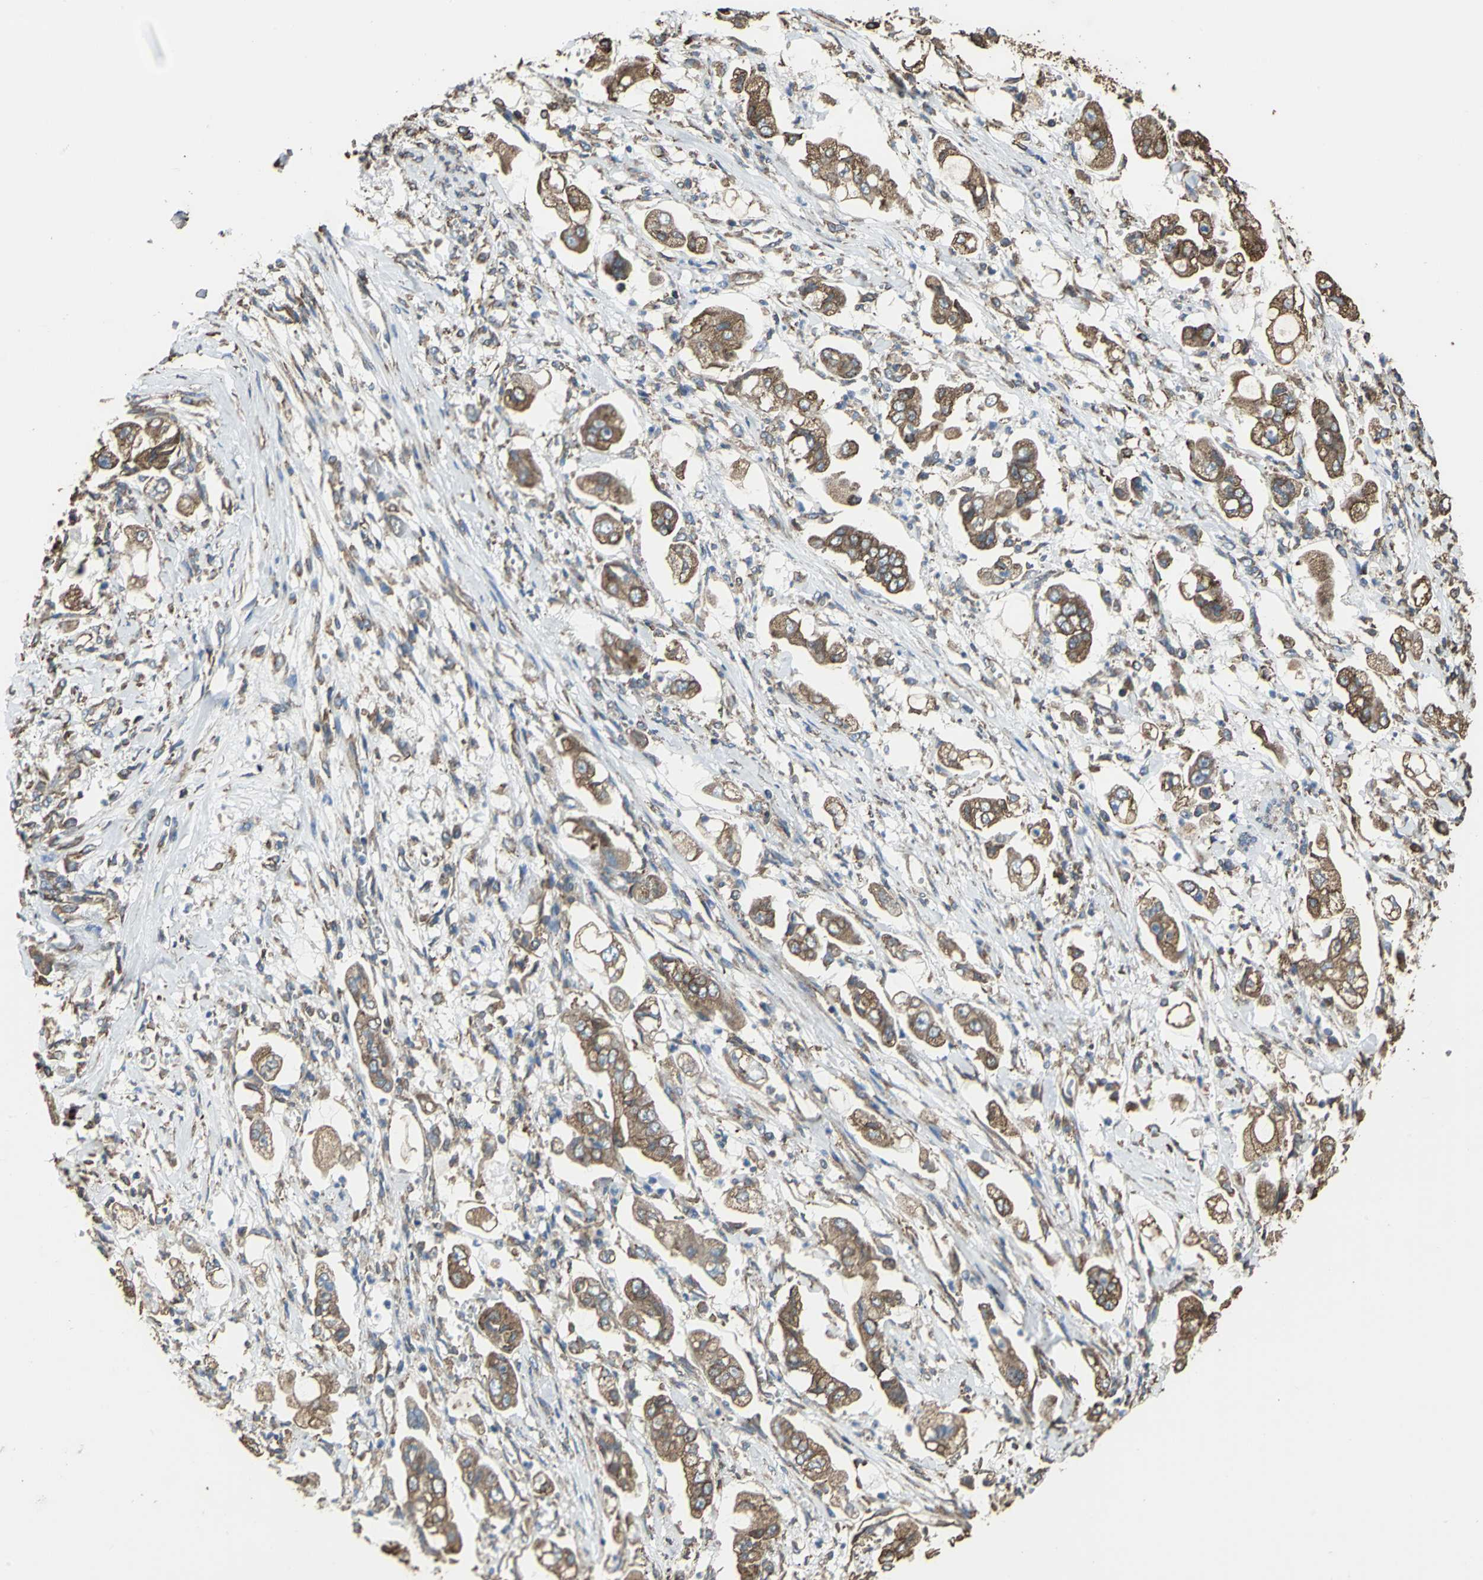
{"staining": {"intensity": "strong", "quantity": ">75%", "location": "cytoplasmic/membranous"}, "tissue": "stomach cancer", "cell_type": "Tumor cells", "image_type": "cancer", "snomed": [{"axis": "morphology", "description": "Adenocarcinoma, NOS"}, {"axis": "topography", "description": "Stomach"}], "caption": "The immunohistochemical stain shows strong cytoplasmic/membranous expression in tumor cells of stomach adenocarcinoma tissue.", "gene": "GPANK1", "patient": {"sex": "male", "age": 62}}